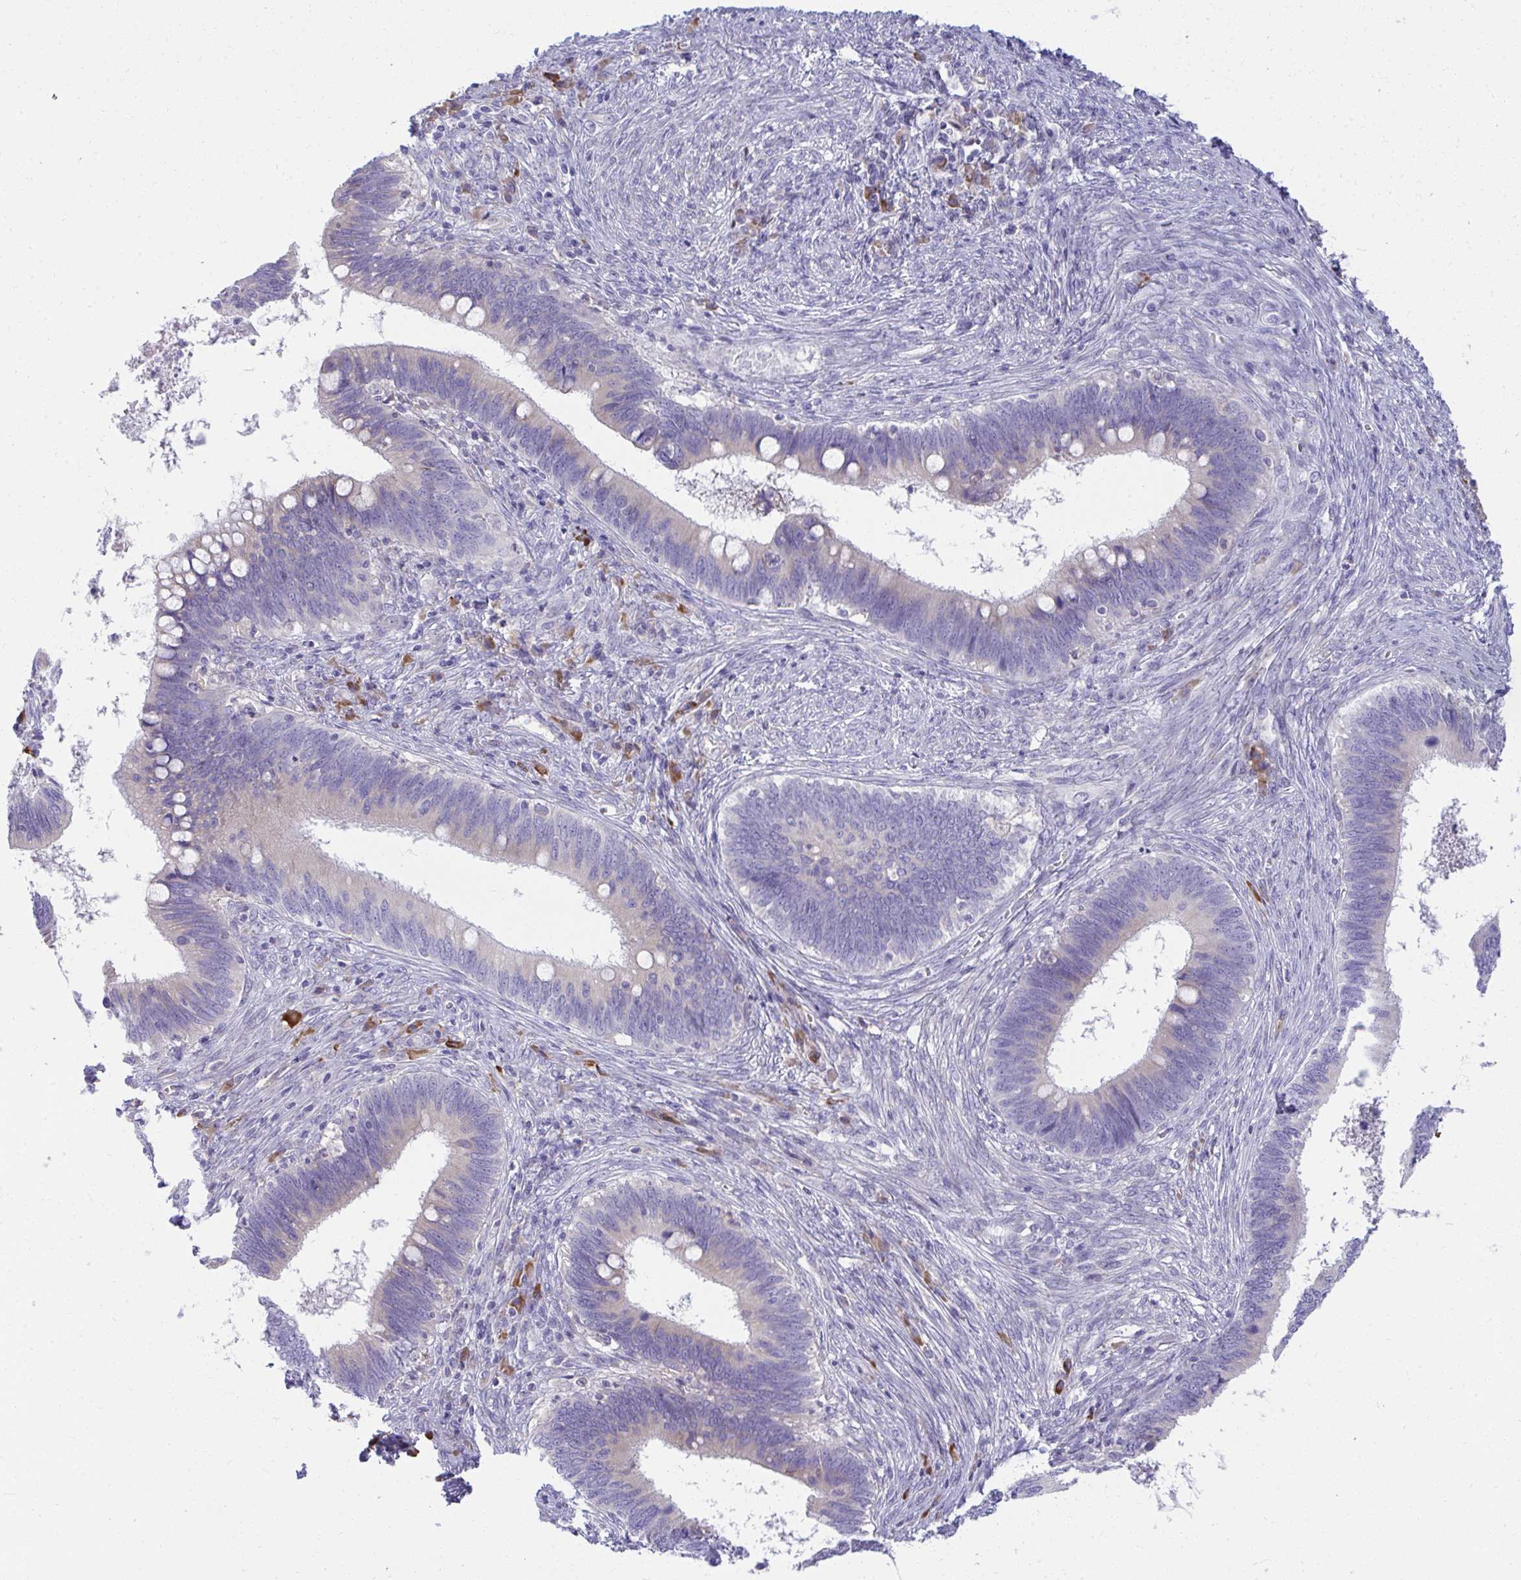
{"staining": {"intensity": "negative", "quantity": "none", "location": "none"}, "tissue": "cervical cancer", "cell_type": "Tumor cells", "image_type": "cancer", "snomed": [{"axis": "morphology", "description": "Adenocarcinoma, NOS"}, {"axis": "topography", "description": "Cervix"}], "caption": "The IHC image has no significant positivity in tumor cells of cervical cancer tissue.", "gene": "FASLG", "patient": {"sex": "female", "age": 42}}